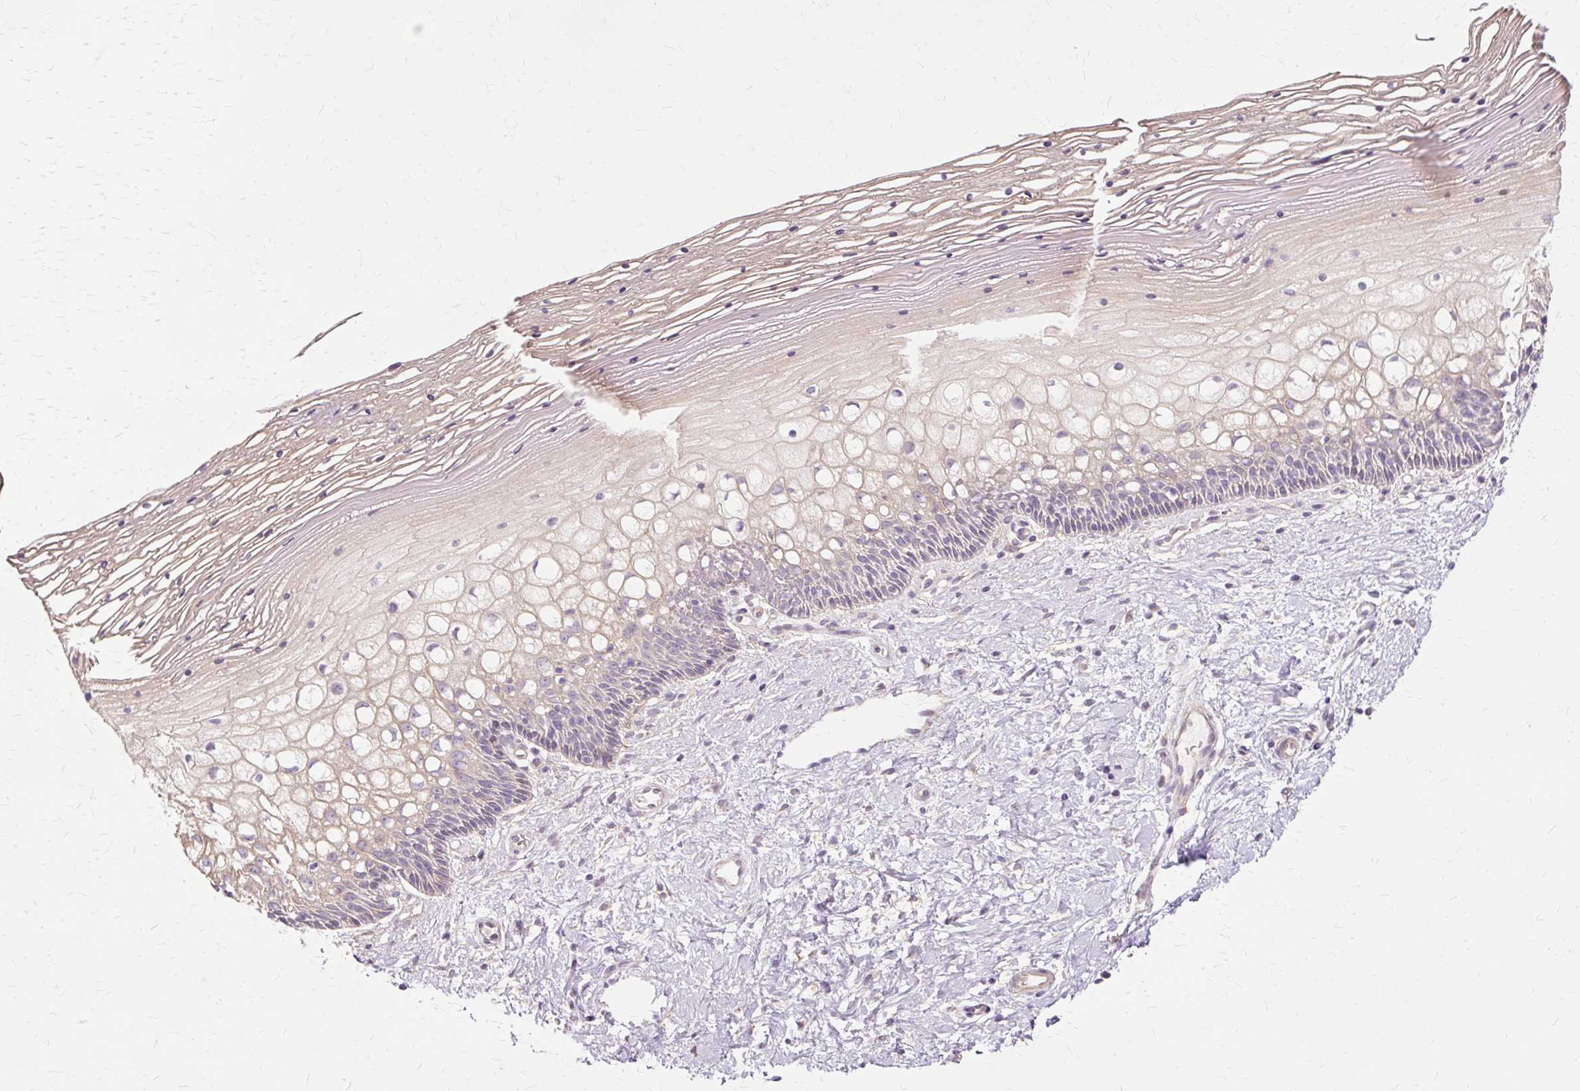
{"staining": {"intensity": "weak", "quantity": ">75%", "location": "cytoplasmic/membranous"}, "tissue": "cervix", "cell_type": "Glandular cells", "image_type": "normal", "snomed": [{"axis": "morphology", "description": "Normal tissue, NOS"}, {"axis": "topography", "description": "Cervix"}], "caption": "High-magnification brightfield microscopy of unremarkable cervix stained with DAB (3,3'-diaminobenzidine) (brown) and counterstained with hematoxylin (blue). glandular cells exhibit weak cytoplasmic/membranous expression is seen in about>75% of cells. (DAB IHC with brightfield microscopy, high magnification).", "gene": "TSPAN8", "patient": {"sex": "female", "age": 36}}